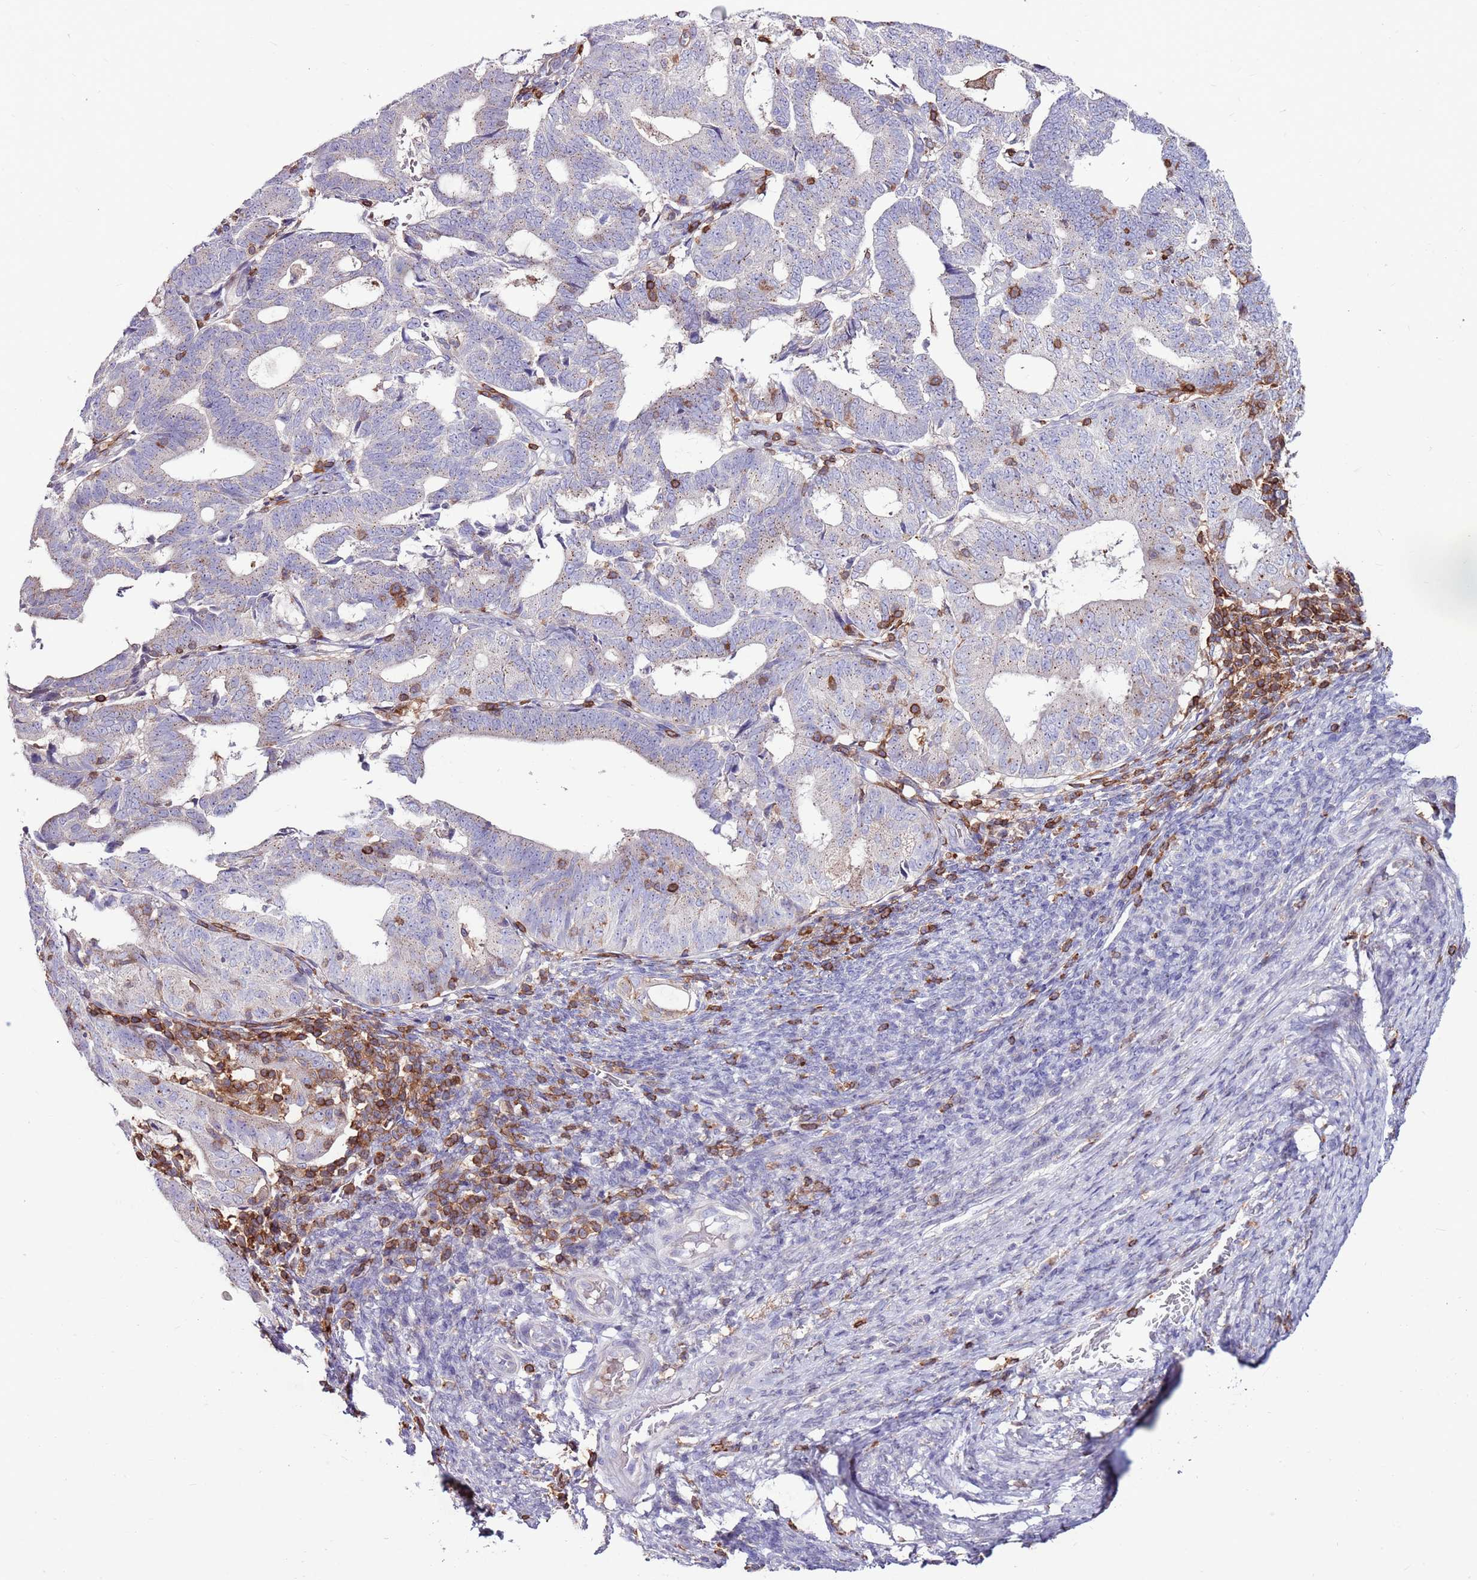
{"staining": {"intensity": "weak", "quantity": "<25%", "location": "cytoplasmic/membranous"}, "tissue": "endometrial cancer", "cell_type": "Tumor cells", "image_type": "cancer", "snomed": [{"axis": "morphology", "description": "Adenocarcinoma, NOS"}, {"axis": "topography", "description": "Endometrium"}], "caption": "An IHC histopathology image of endometrial adenocarcinoma is shown. There is no staining in tumor cells of endometrial adenocarcinoma. (IHC, brightfield microscopy, high magnification).", "gene": "ZSWIM1", "patient": {"sex": "female", "age": 70}}